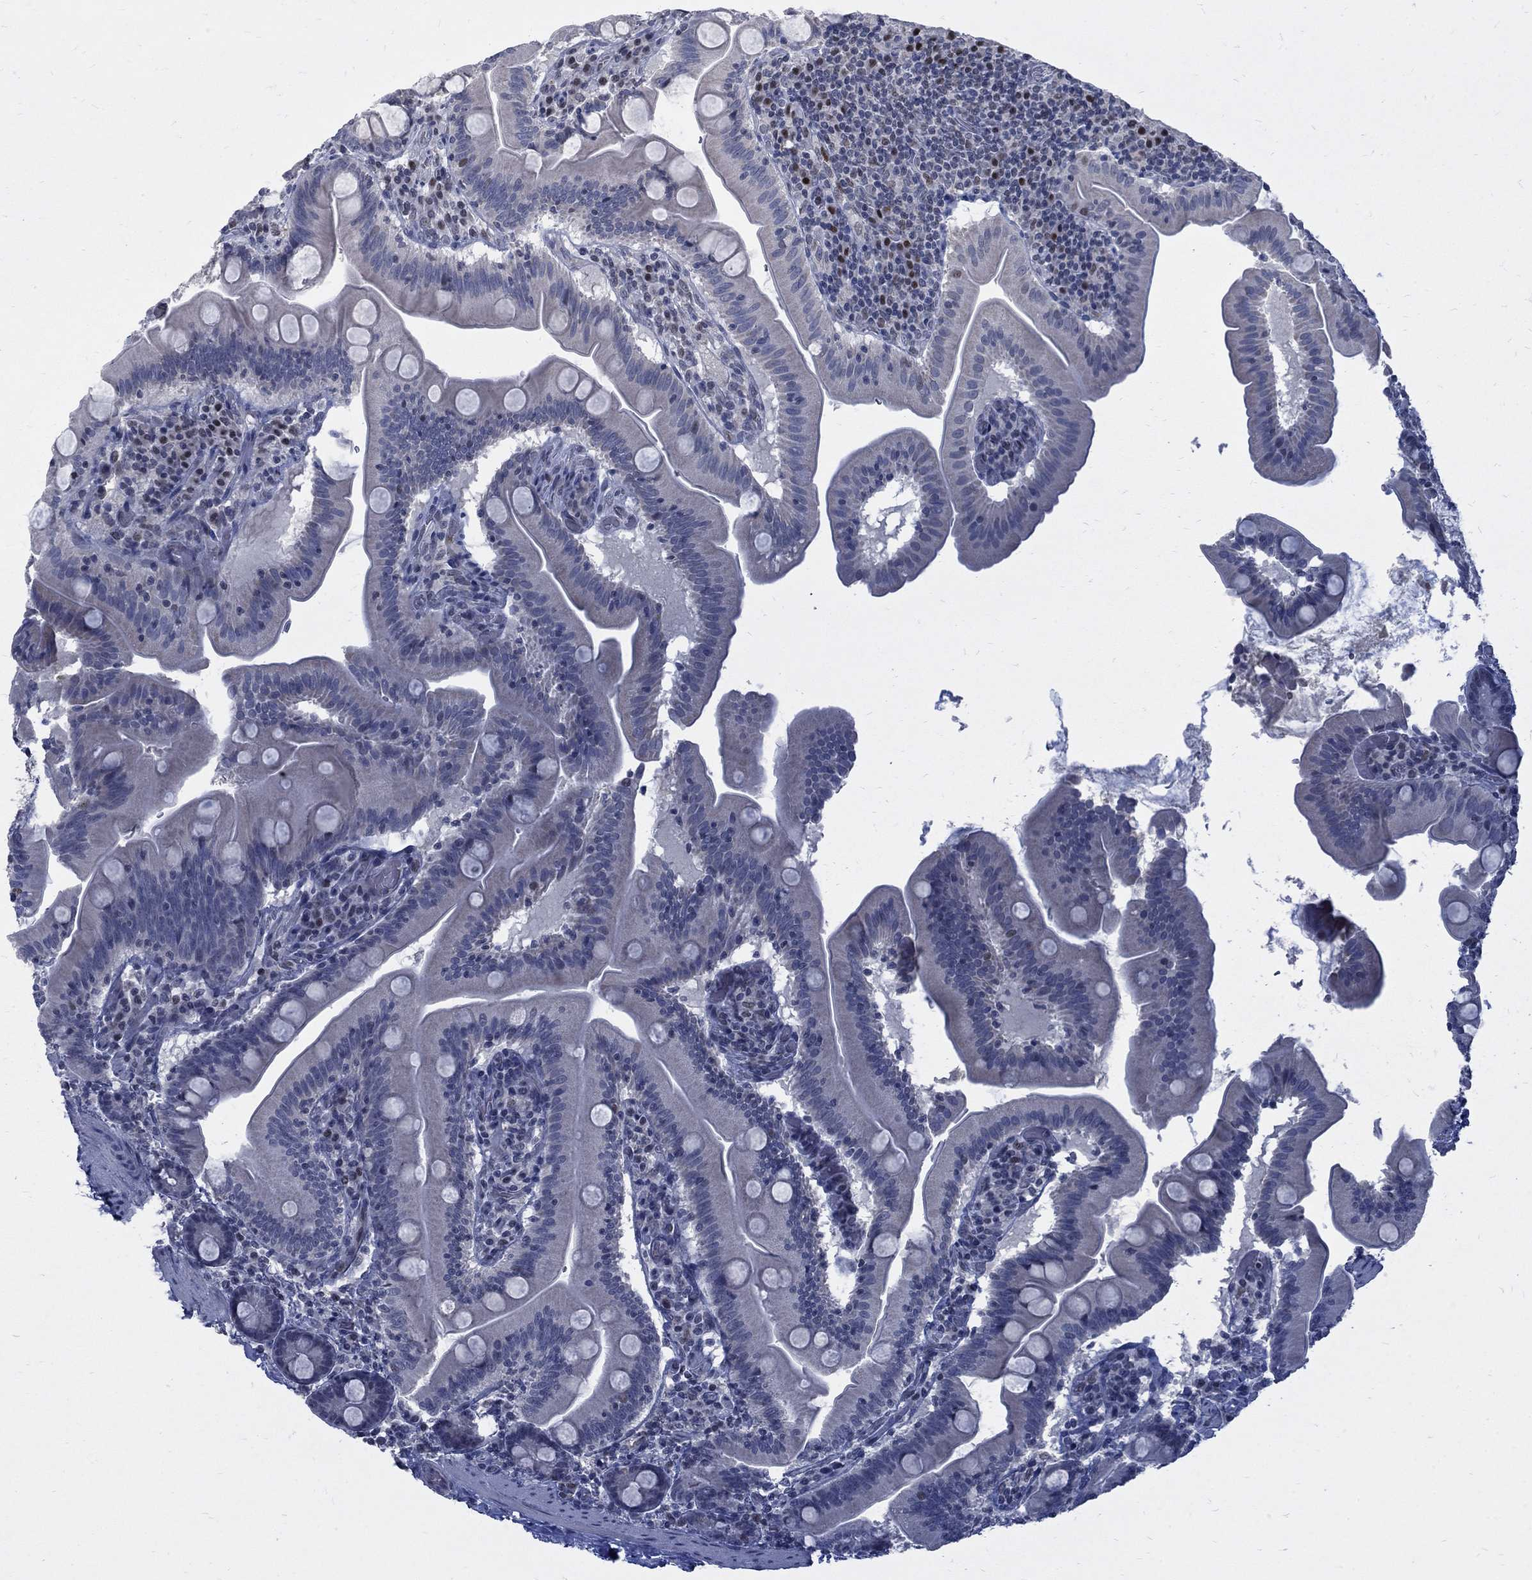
{"staining": {"intensity": "negative", "quantity": "none", "location": "none"}, "tissue": "small intestine", "cell_type": "Glandular cells", "image_type": "normal", "snomed": [{"axis": "morphology", "description": "Normal tissue, NOS"}, {"axis": "topography", "description": "Small intestine"}], "caption": "The image demonstrates no significant staining in glandular cells of small intestine.", "gene": "GCFC2", "patient": {"sex": "male", "age": 37}}